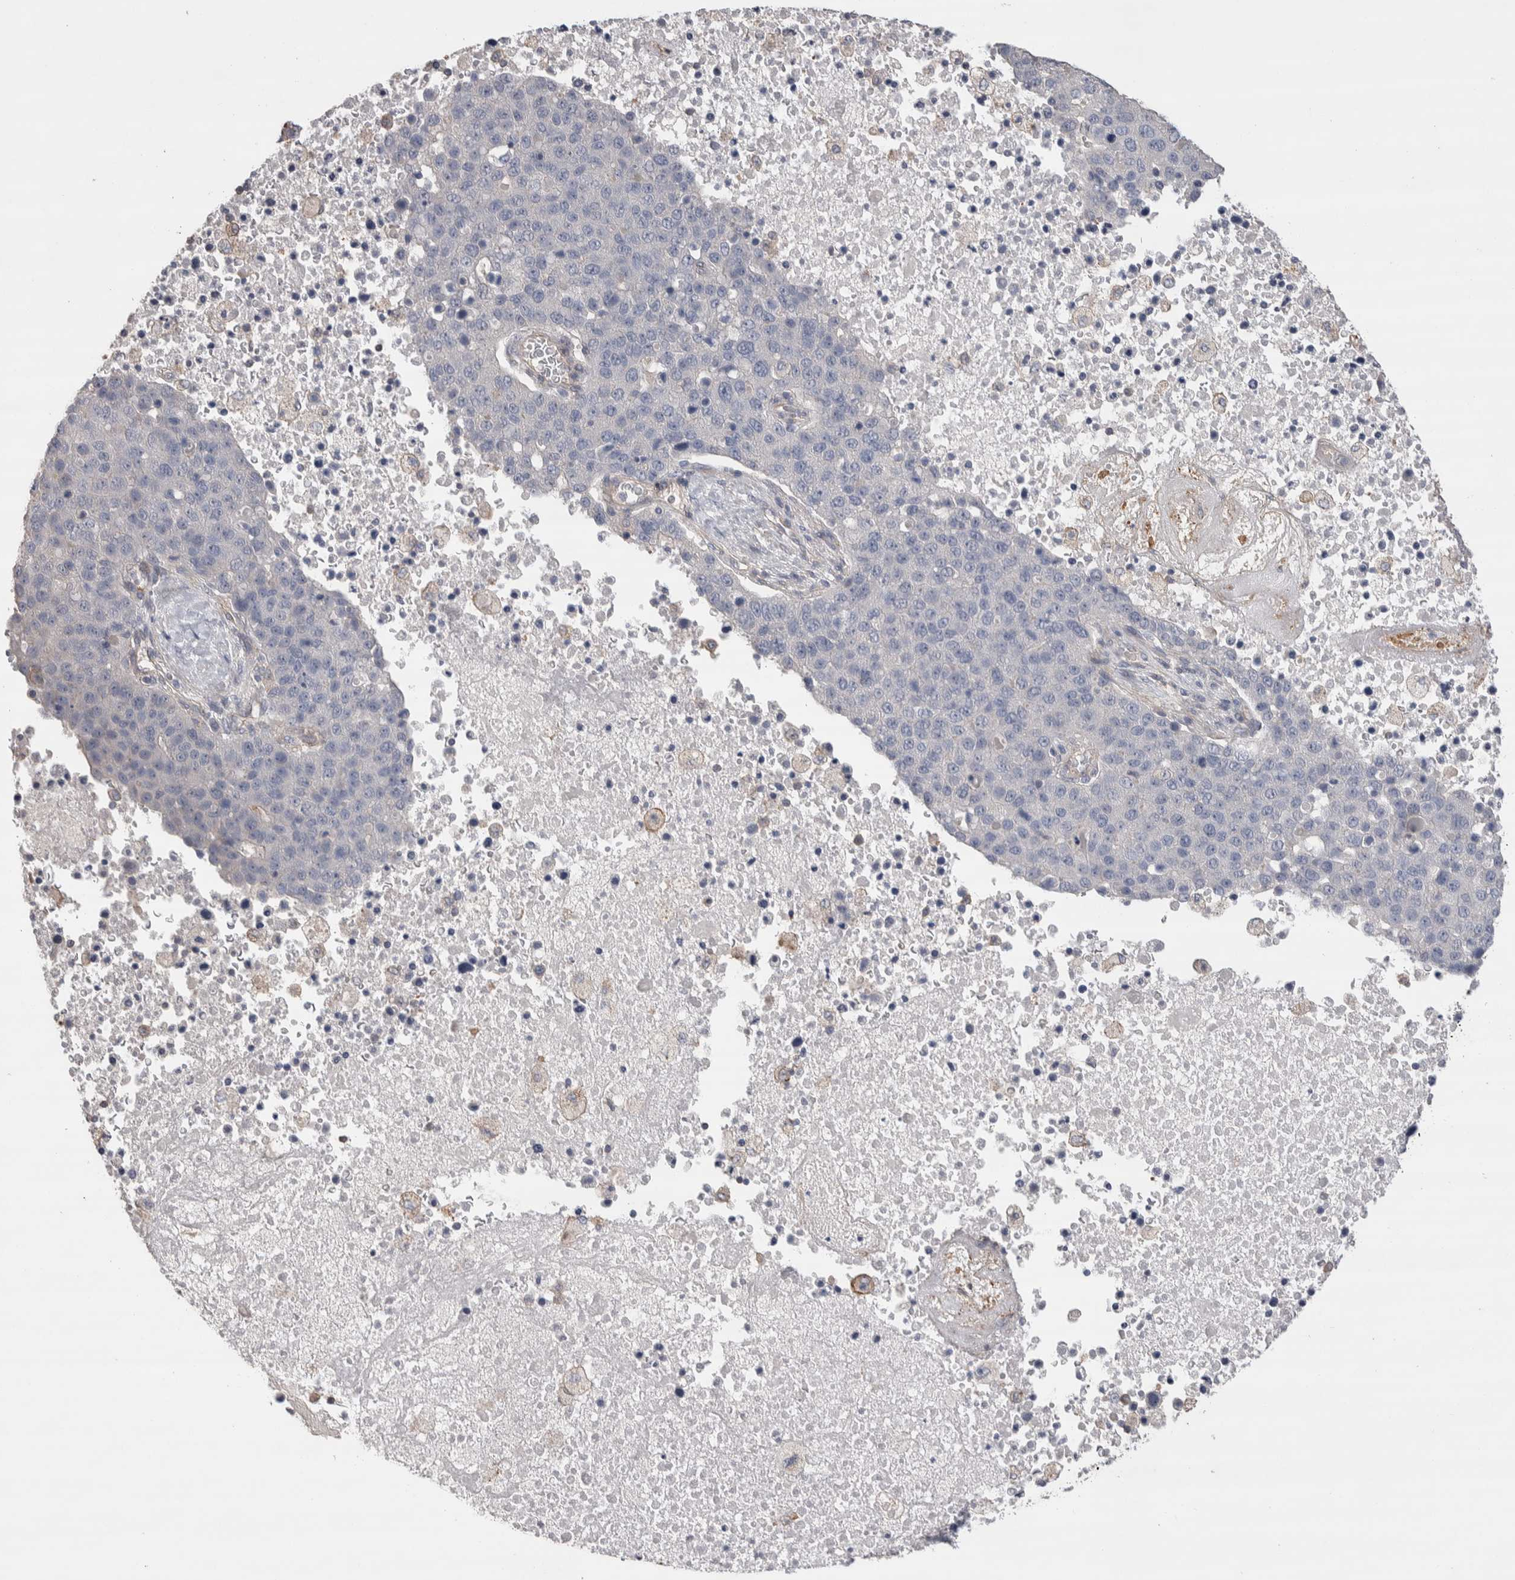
{"staining": {"intensity": "negative", "quantity": "none", "location": "none"}, "tissue": "pancreatic cancer", "cell_type": "Tumor cells", "image_type": "cancer", "snomed": [{"axis": "morphology", "description": "Adenocarcinoma, NOS"}, {"axis": "topography", "description": "Pancreas"}], "caption": "DAB (3,3'-diaminobenzidine) immunohistochemical staining of pancreatic cancer (adenocarcinoma) reveals no significant expression in tumor cells.", "gene": "GCNA", "patient": {"sex": "female", "age": 61}}